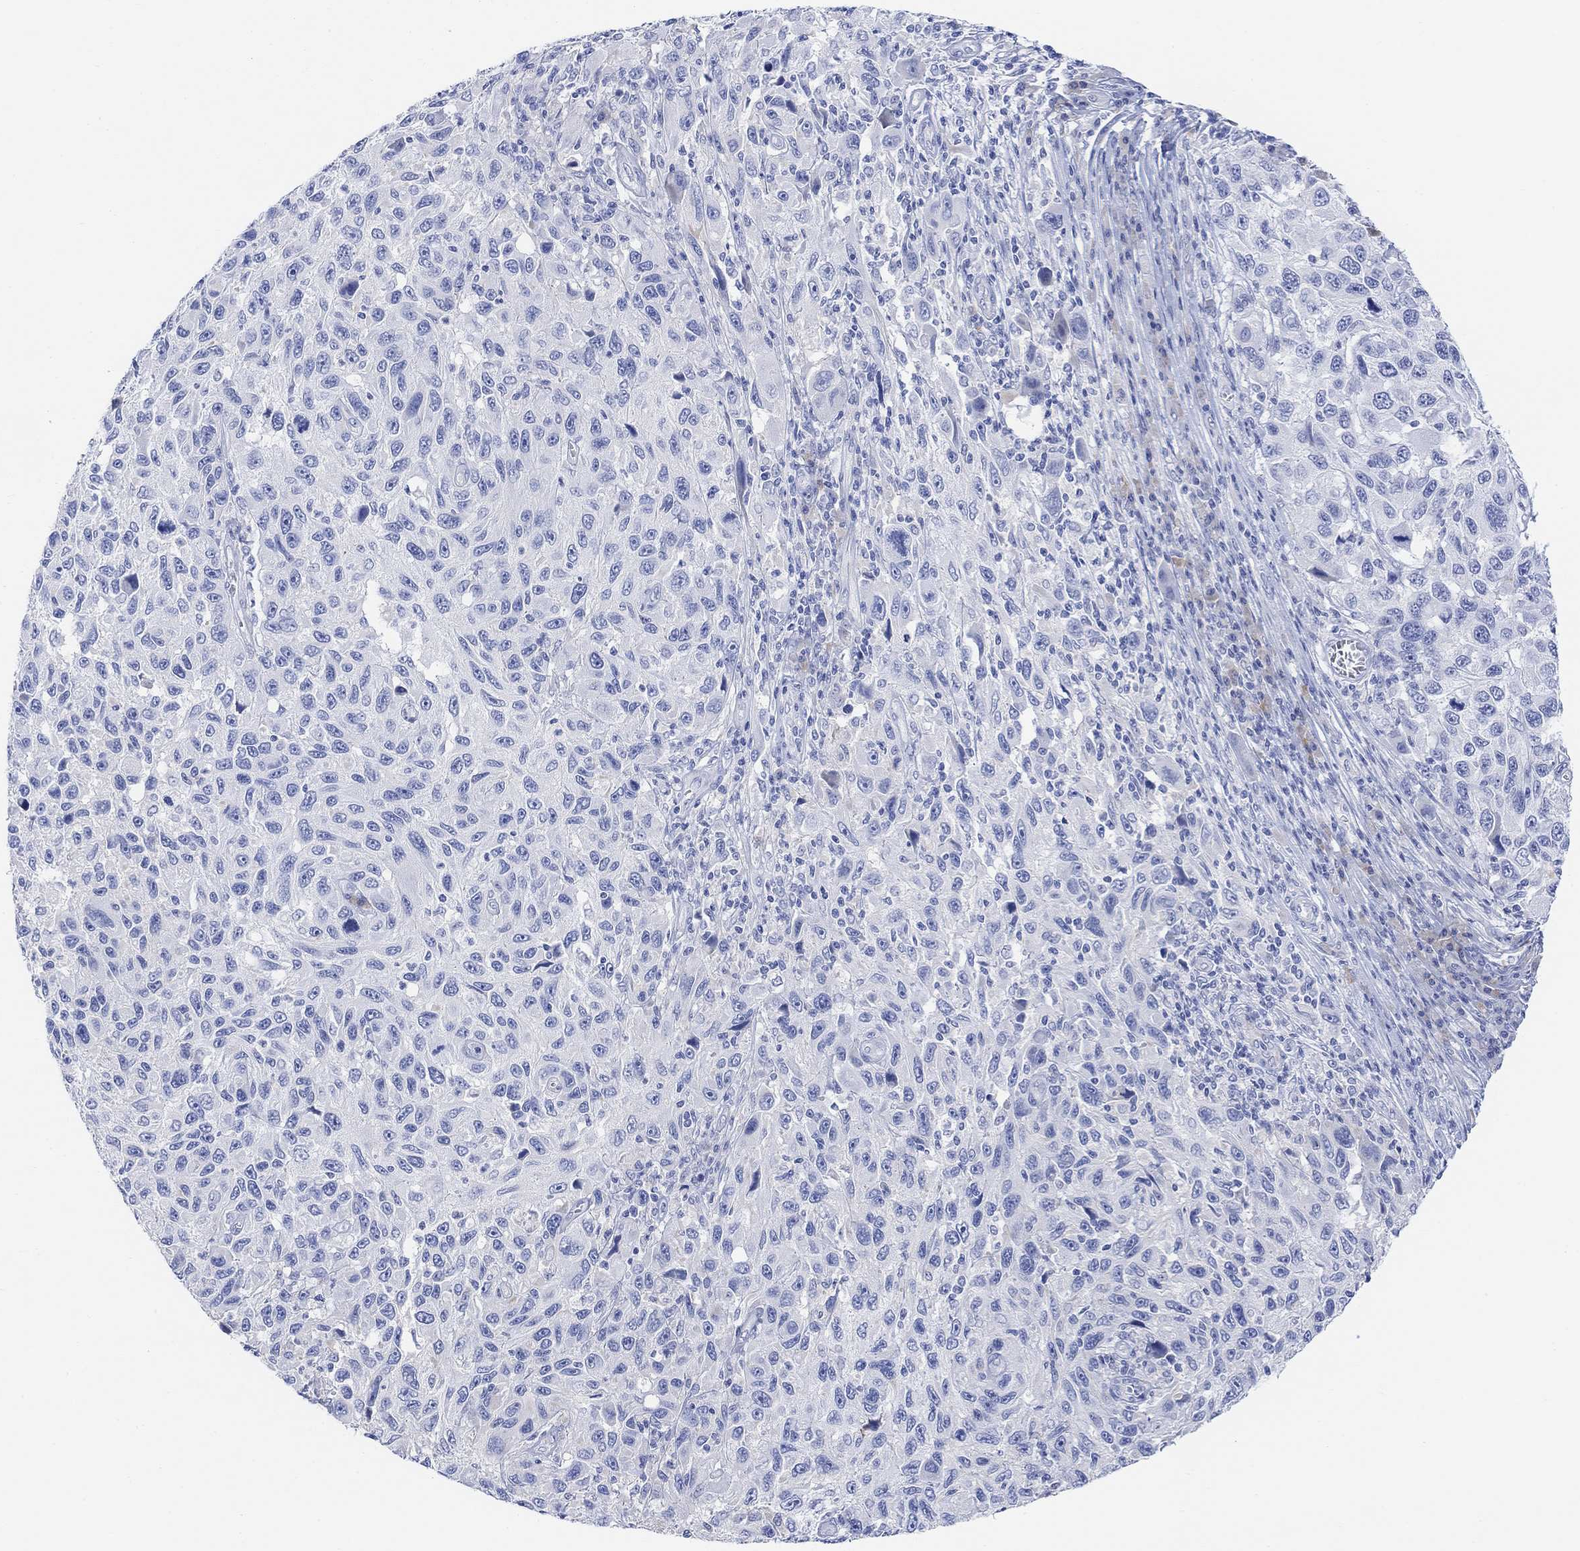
{"staining": {"intensity": "negative", "quantity": "none", "location": "none"}, "tissue": "melanoma", "cell_type": "Tumor cells", "image_type": "cancer", "snomed": [{"axis": "morphology", "description": "Malignant melanoma, NOS"}, {"axis": "topography", "description": "Skin"}], "caption": "The histopathology image displays no significant staining in tumor cells of melanoma.", "gene": "GNG13", "patient": {"sex": "male", "age": 53}}